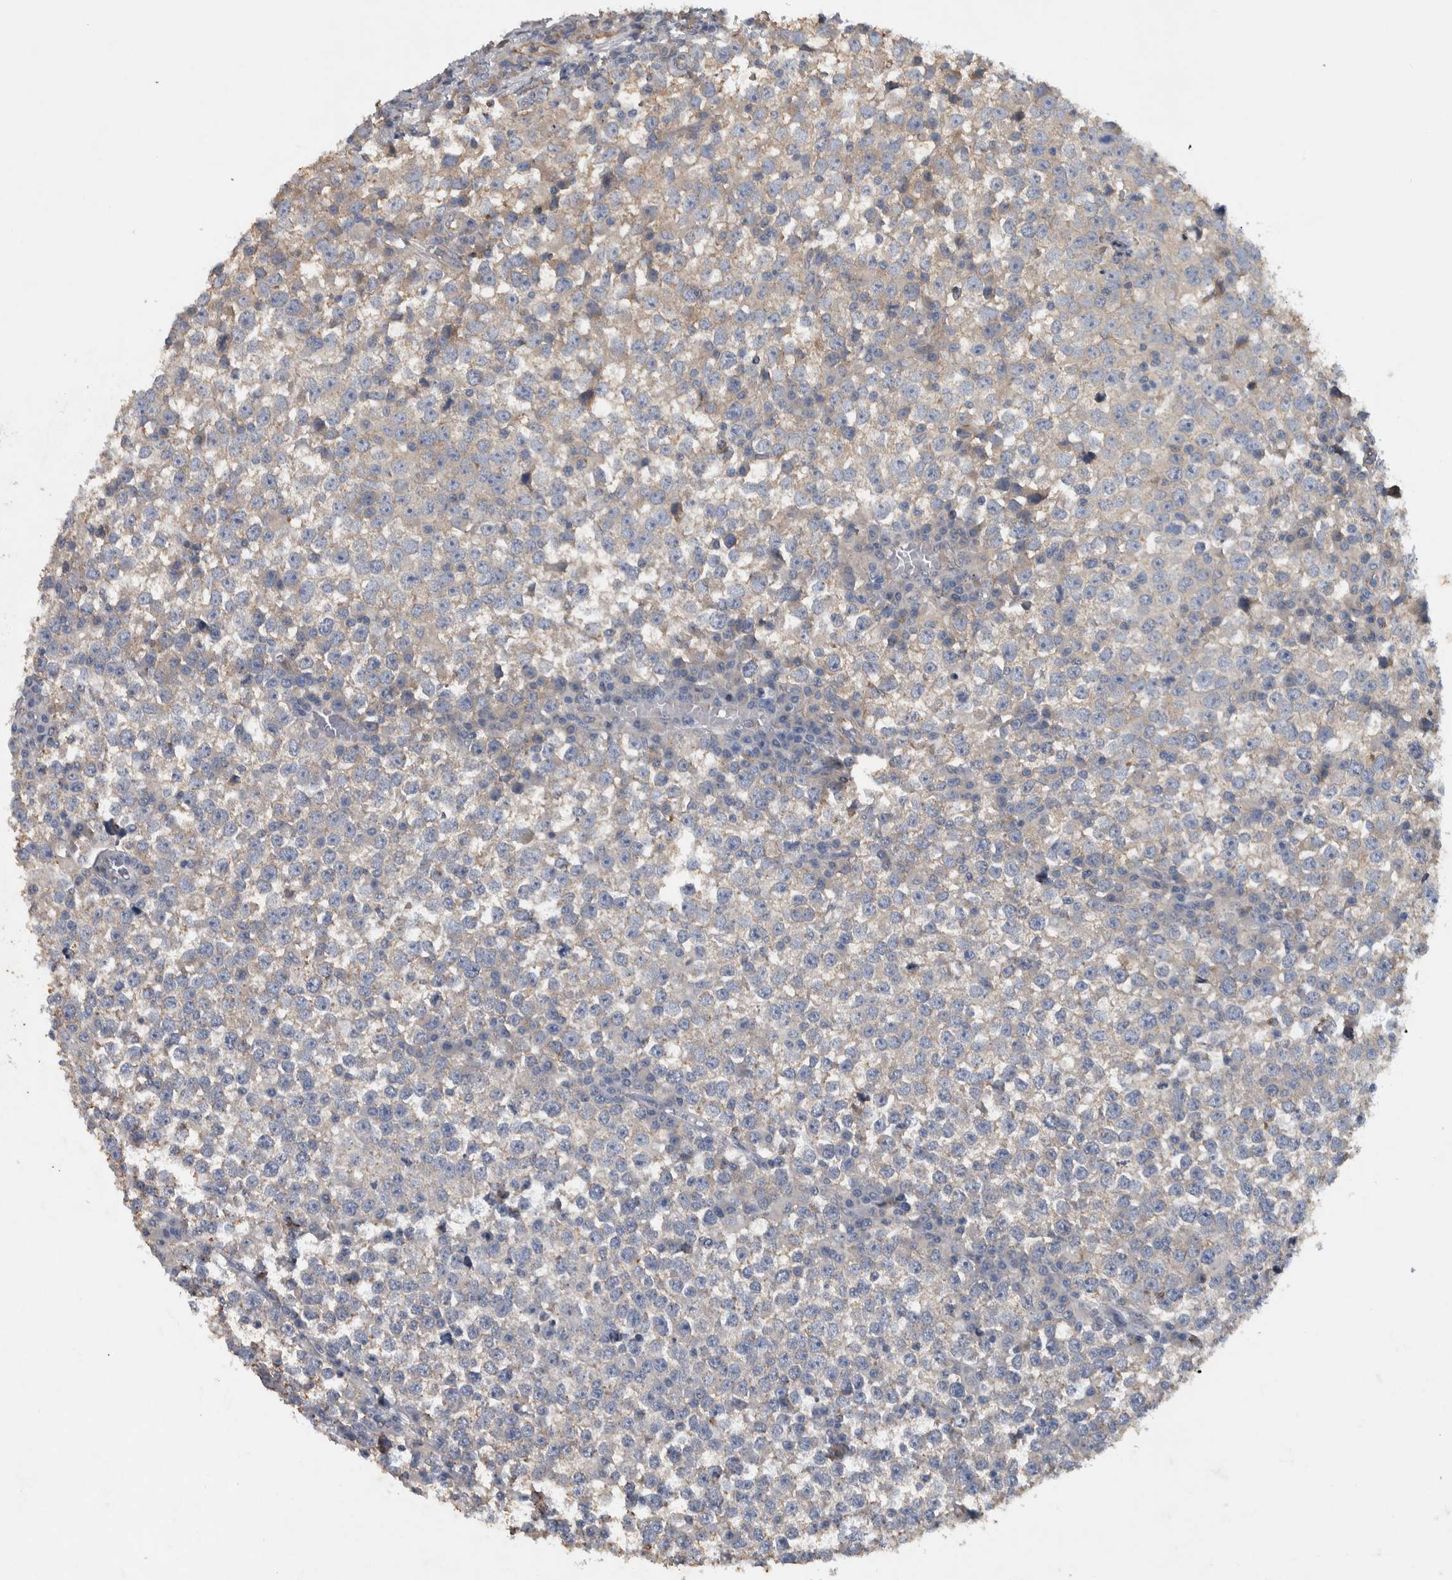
{"staining": {"intensity": "weak", "quantity": "<25%", "location": "cytoplasmic/membranous"}, "tissue": "testis cancer", "cell_type": "Tumor cells", "image_type": "cancer", "snomed": [{"axis": "morphology", "description": "Seminoma, NOS"}, {"axis": "topography", "description": "Testis"}], "caption": "Immunohistochemistry of testis seminoma reveals no positivity in tumor cells.", "gene": "NT5C2", "patient": {"sex": "male", "age": 65}}